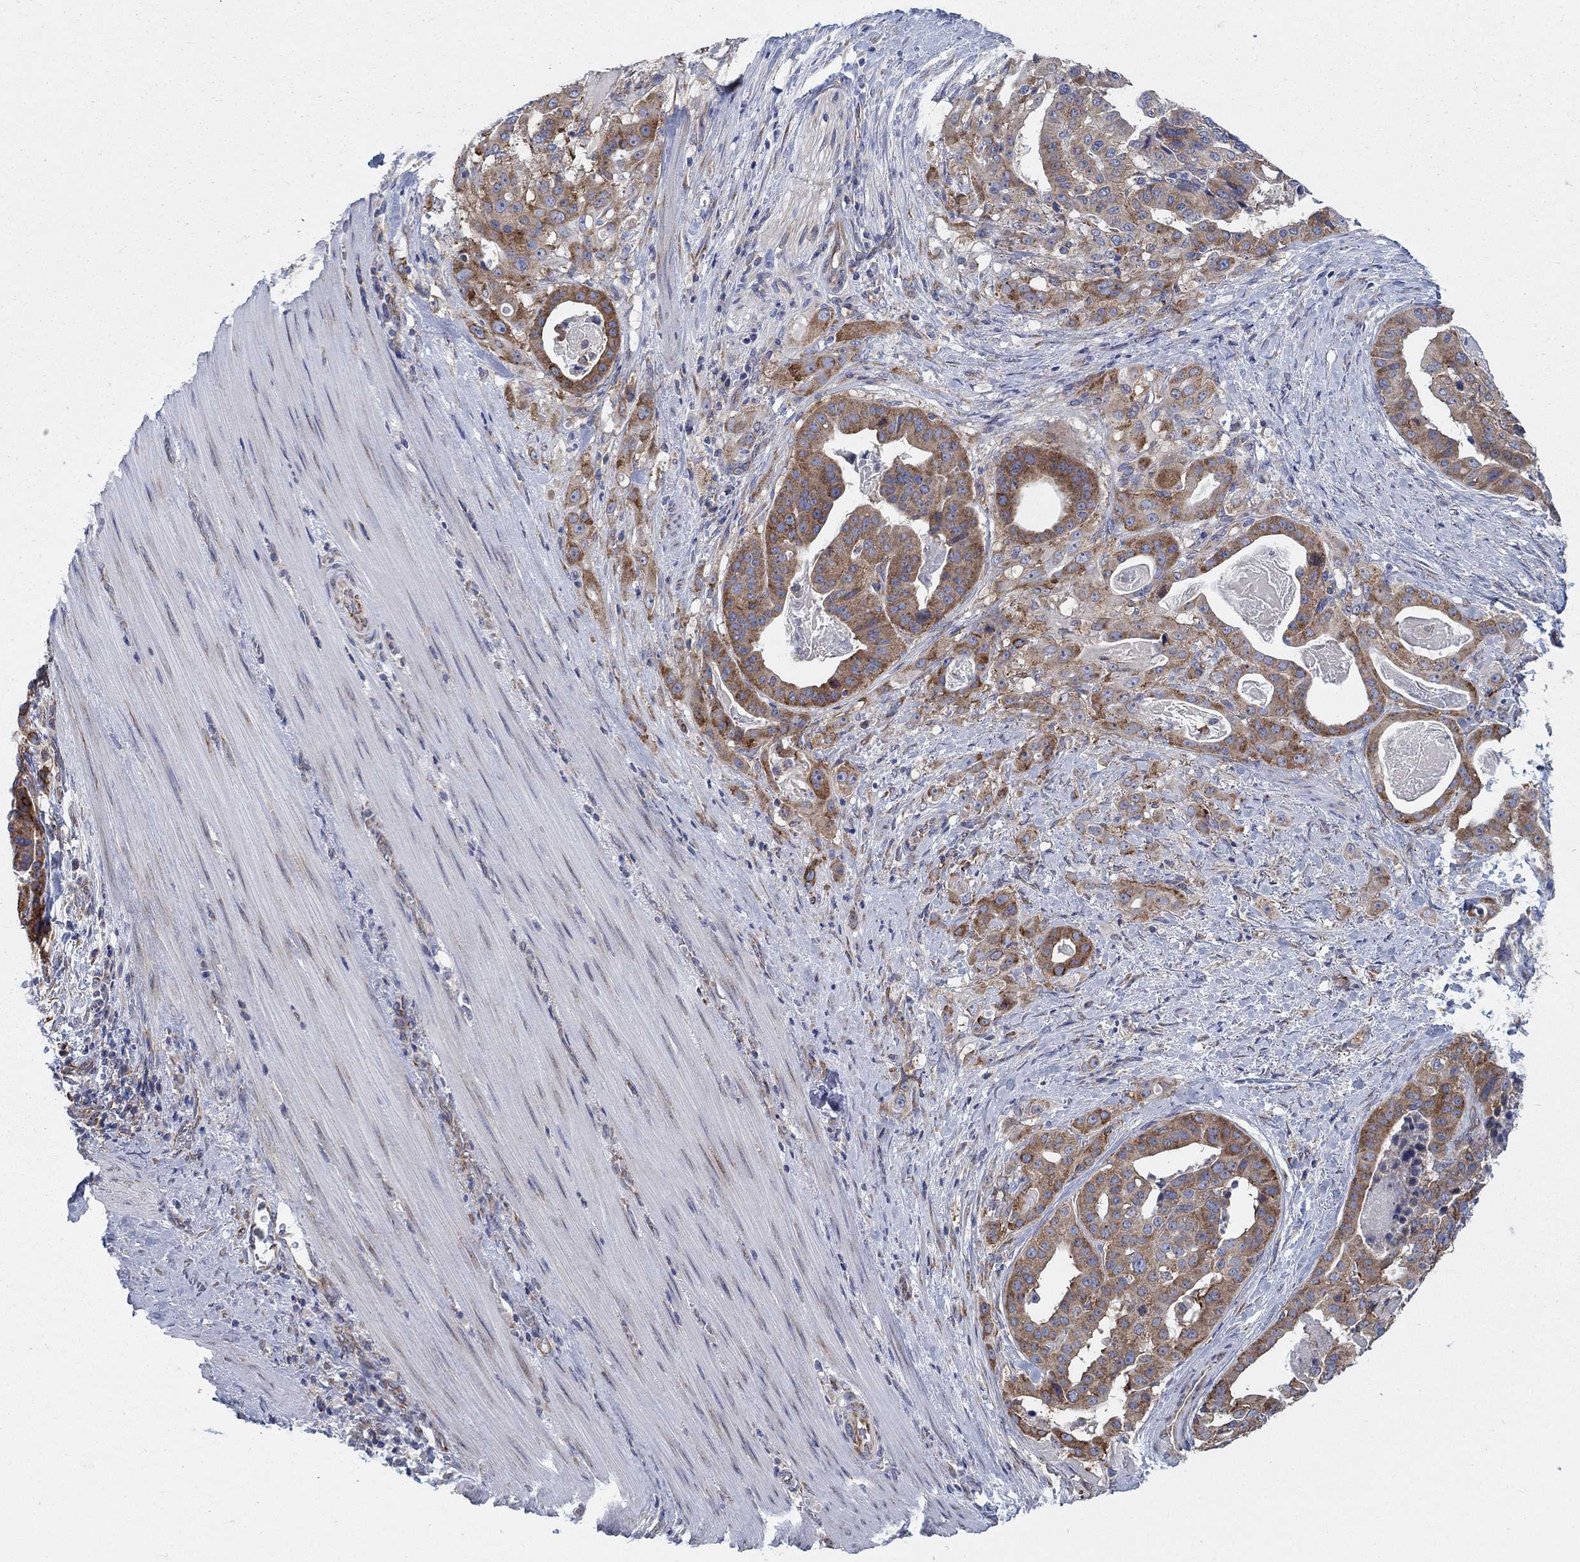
{"staining": {"intensity": "strong", "quantity": ">75%", "location": "cytoplasmic/membranous"}, "tissue": "stomach cancer", "cell_type": "Tumor cells", "image_type": "cancer", "snomed": [{"axis": "morphology", "description": "Adenocarcinoma, NOS"}, {"axis": "topography", "description": "Stomach"}], "caption": "Protein analysis of stomach cancer tissue exhibits strong cytoplasmic/membranous expression in about >75% of tumor cells.", "gene": "TMEM59", "patient": {"sex": "male", "age": 48}}